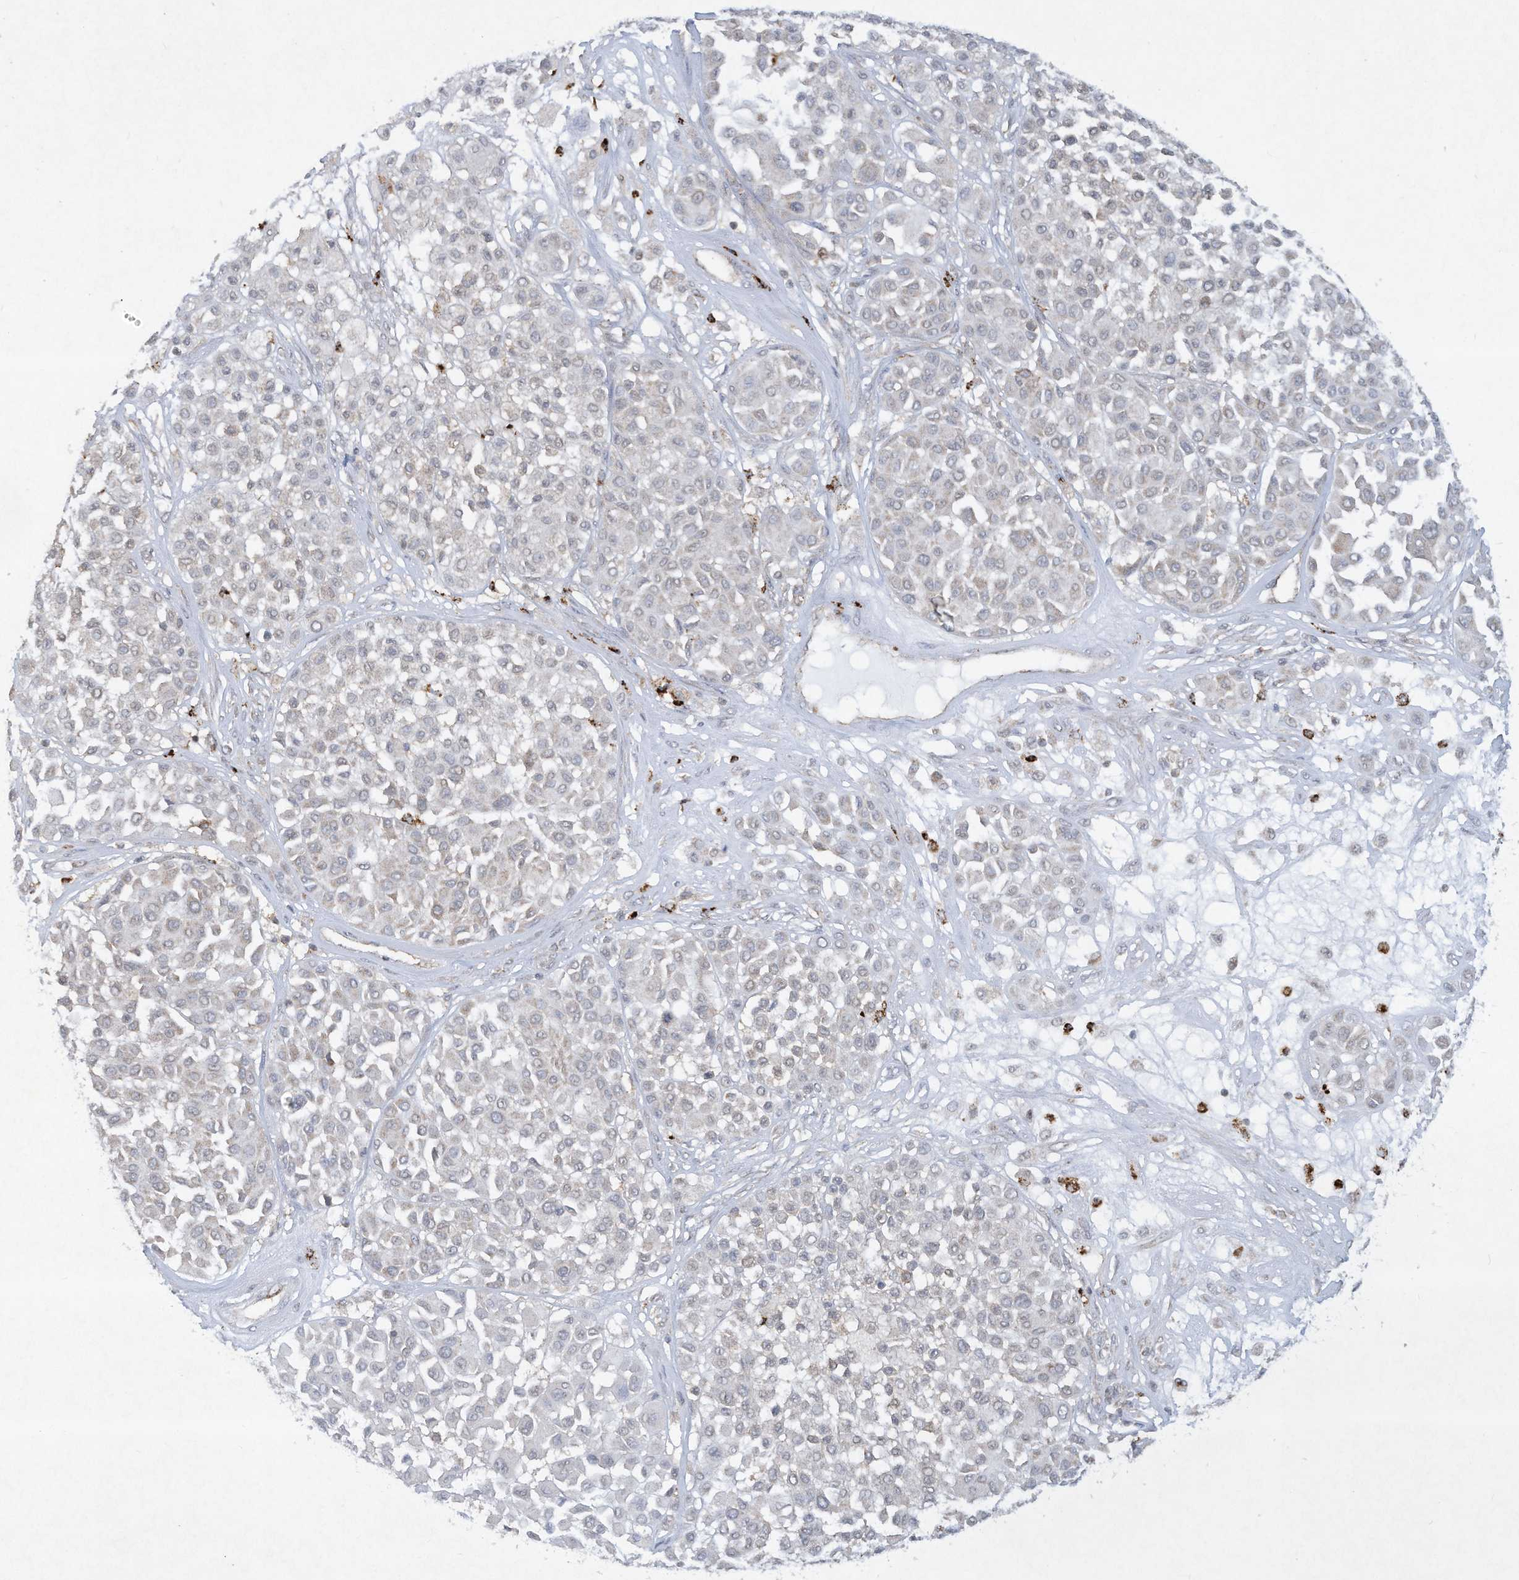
{"staining": {"intensity": "negative", "quantity": "none", "location": "none"}, "tissue": "melanoma", "cell_type": "Tumor cells", "image_type": "cancer", "snomed": [{"axis": "morphology", "description": "Malignant melanoma, Metastatic site"}, {"axis": "topography", "description": "Soft tissue"}], "caption": "DAB immunohistochemical staining of human malignant melanoma (metastatic site) exhibits no significant positivity in tumor cells.", "gene": "CHRNA4", "patient": {"sex": "male", "age": 41}}